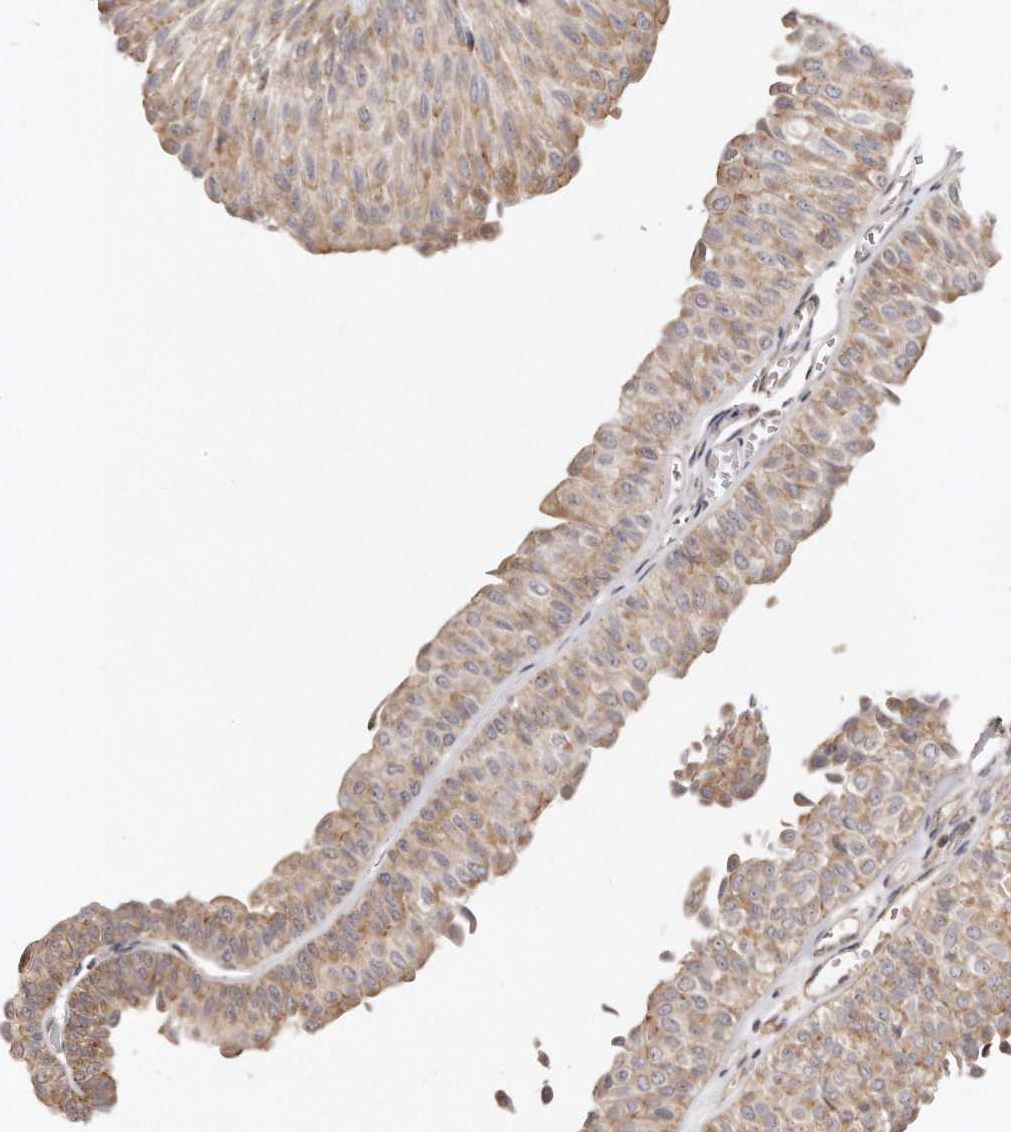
{"staining": {"intensity": "weak", "quantity": ">75%", "location": "cytoplasmic/membranous"}, "tissue": "urothelial cancer", "cell_type": "Tumor cells", "image_type": "cancer", "snomed": [{"axis": "morphology", "description": "Urothelial carcinoma, Low grade"}, {"axis": "topography", "description": "Urinary bladder"}], "caption": "Immunohistochemistry (IHC) staining of urothelial carcinoma (low-grade), which demonstrates low levels of weak cytoplasmic/membranous positivity in about >75% of tumor cells indicating weak cytoplasmic/membranous protein positivity. The staining was performed using DAB (brown) for protein detection and nuclei were counterstained in hematoxylin (blue).", "gene": "GBP4", "patient": {"sex": "male", "age": 78}}